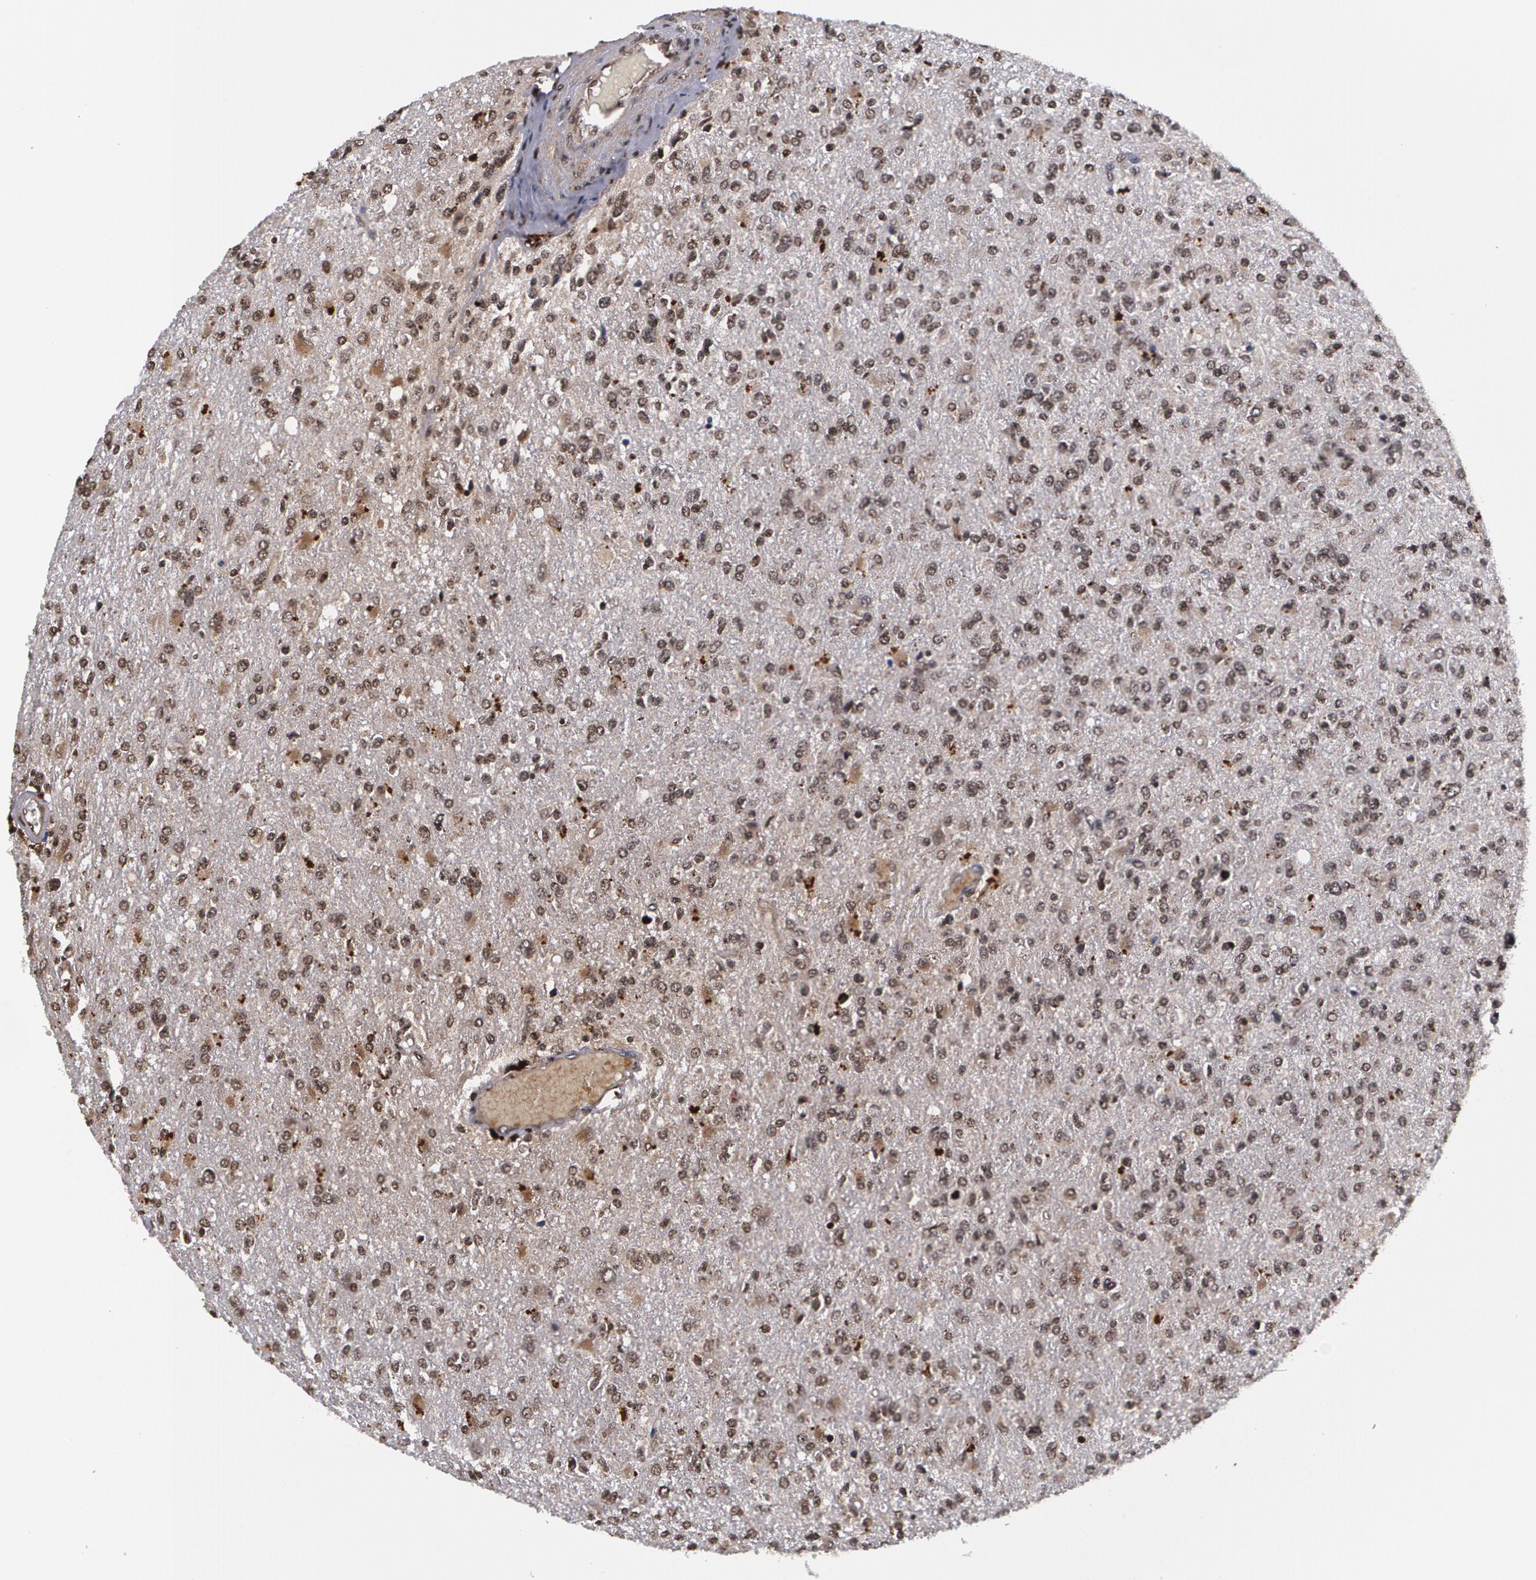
{"staining": {"intensity": "moderate", "quantity": ">75%", "location": "cytoplasmic/membranous,nuclear"}, "tissue": "glioma", "cell_type": "Tumor cells", "image_type": "cancer", "snomed": [{"axis": "morphology", "description": "Glioma, malignant, High grade"}, {"axis": "topography", "description": "Cerebral cortex"}], "caption": "Immunohistochemistry photomicrograph of neoplastic tissue: glioma stained using IHC reveals medium levels of moderate protein expression localized specifically in the cytoplasmic/membranous and nuclear of tumor cells, appearing as a cytoplasmic/membranous and nuclear brown color.", "gene": "MVP", "patient": {"sex": "male", "age": 76}}